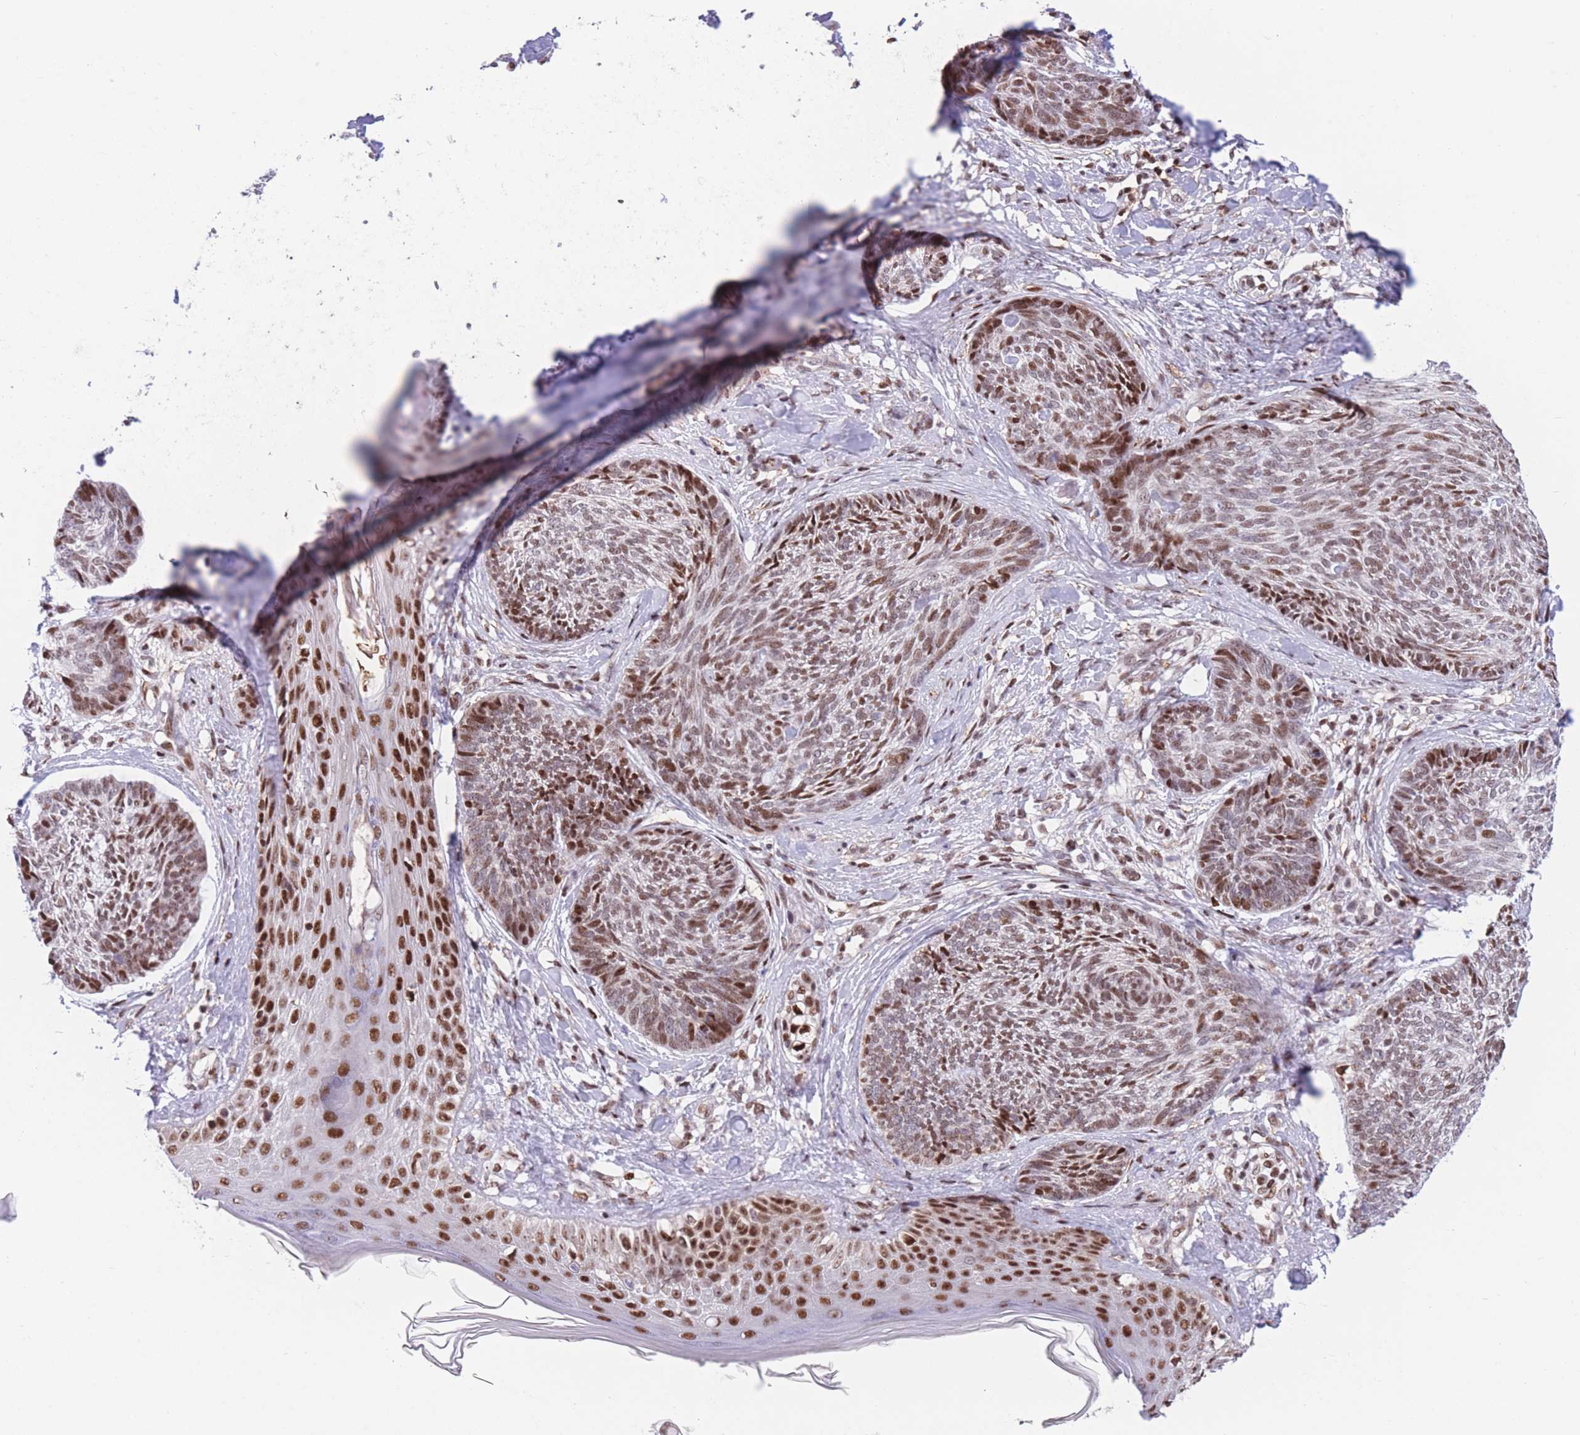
{"staining": {"intensity": "moderate", "quantity": ">75%", "location": "nuclear"}, "tissue": "skin cancer", "cell_type": "Tumor cells", "image_type": "cancer", "snomed": [{"axis": "morphology", "description": "Basal cell carcinoma"}, {"axis": "topography", "description": "Skin"}], "caption": "Moderate nuclear expression for a protein is identified in approximately >75% of tumor cells of basal cell carcinoma (skin) using immunohistochemistry (IHC).", "gene": "DNAJC3", "patient": {"sex": "male", "age": 73}}